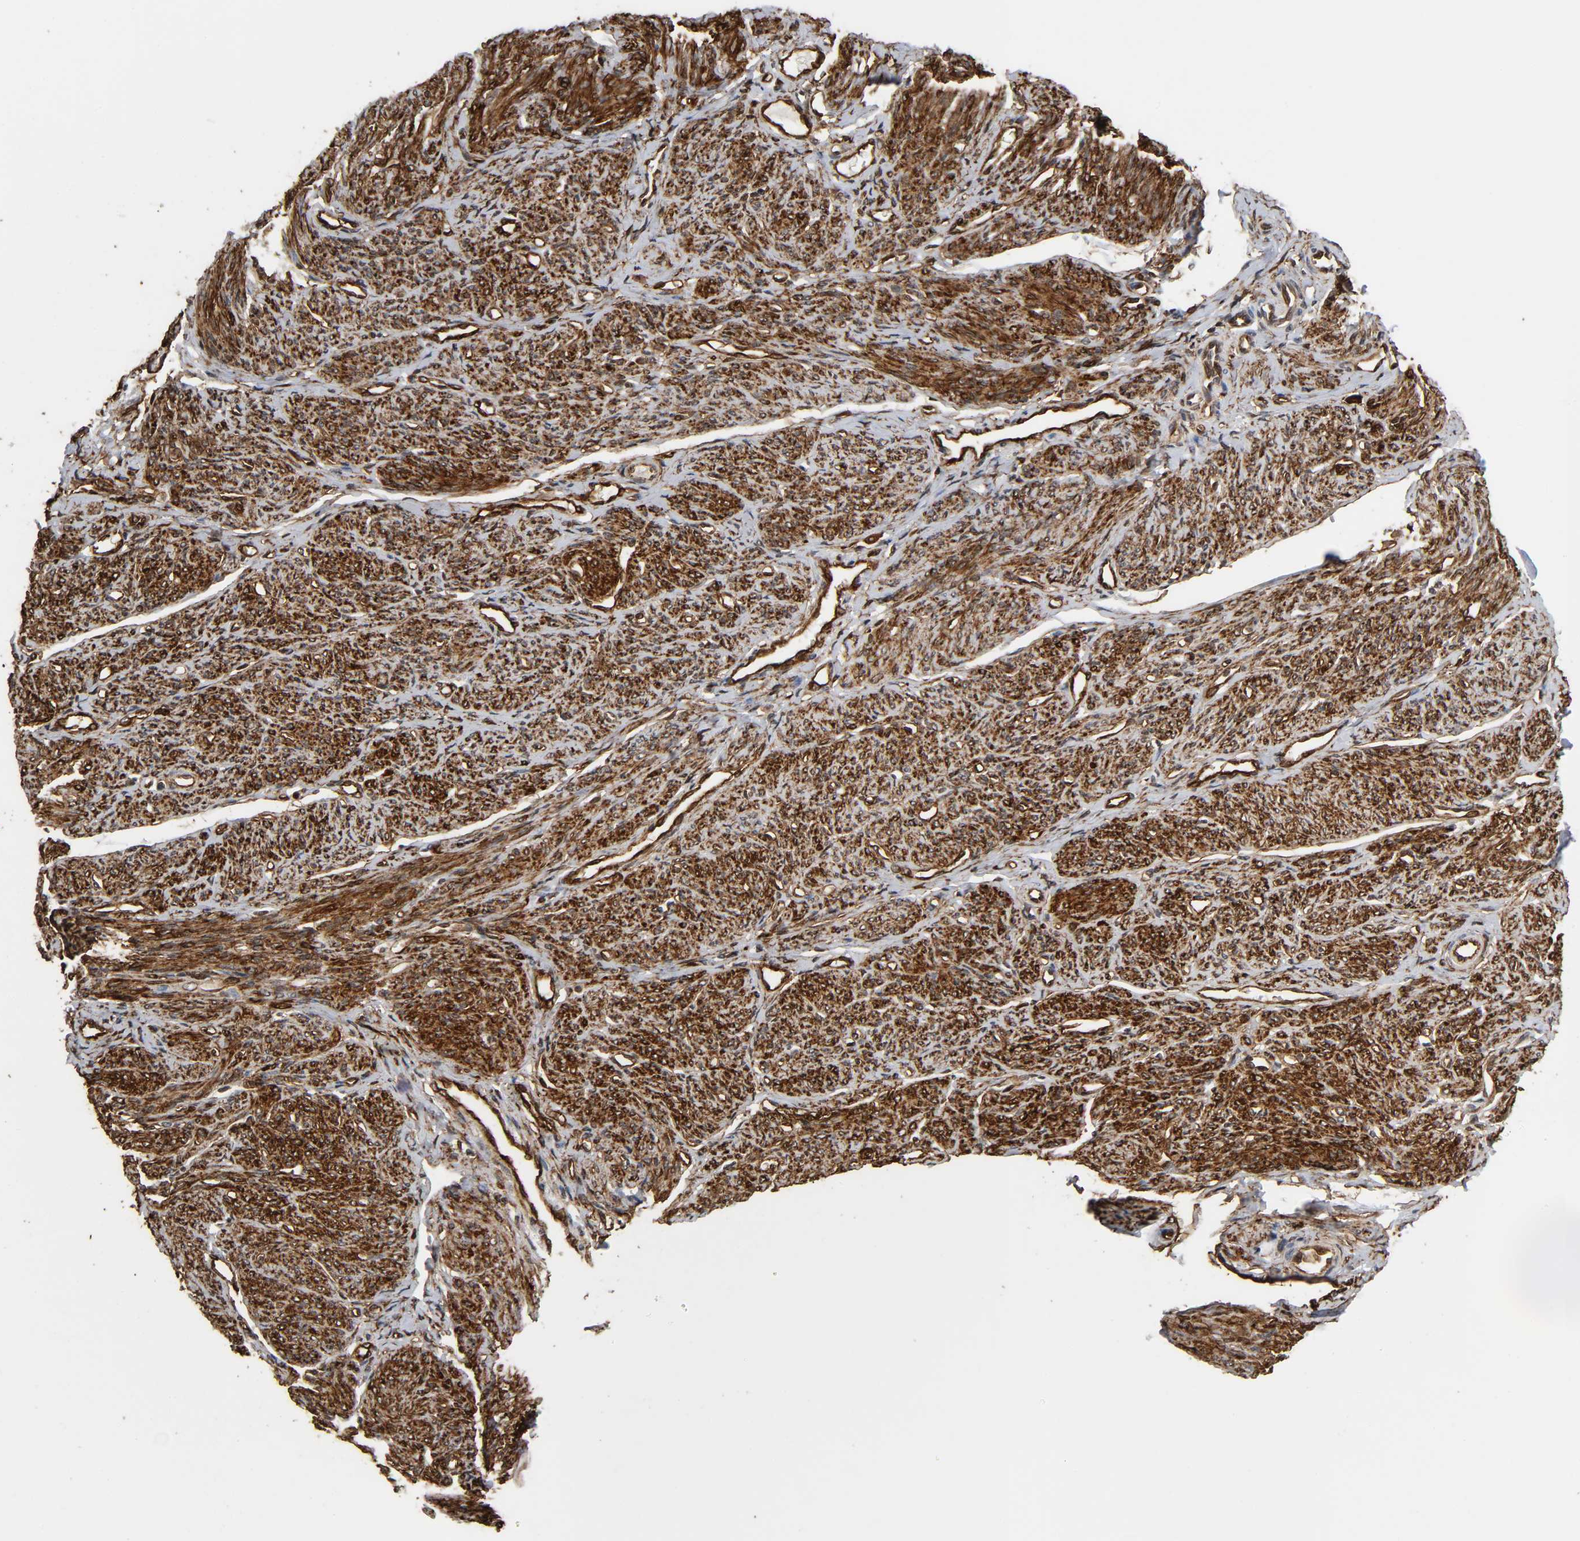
{"staining": {"intensity": "strong", "quantity": ">75%", "location": "cytoplasmic/membranous,nuclear"}, "tissue": "smooth muscle", "cell_type": "Smooth muscle cells", "image_type": "normal", "snomed": [{"axis": "morphology", "description": "Normal tissue, NOS"}, {"axis": "topography", "description": "Smooth muscle"}], "caption": "The histopathology image displays staining of normal smooth muscle, revealing strong cytoplasmic/membranous,nuclear protein staining (brown color) within smooth muscle cells.", "gene": "AHNAK2", "patient": {"sex": "female", "age": 65}}